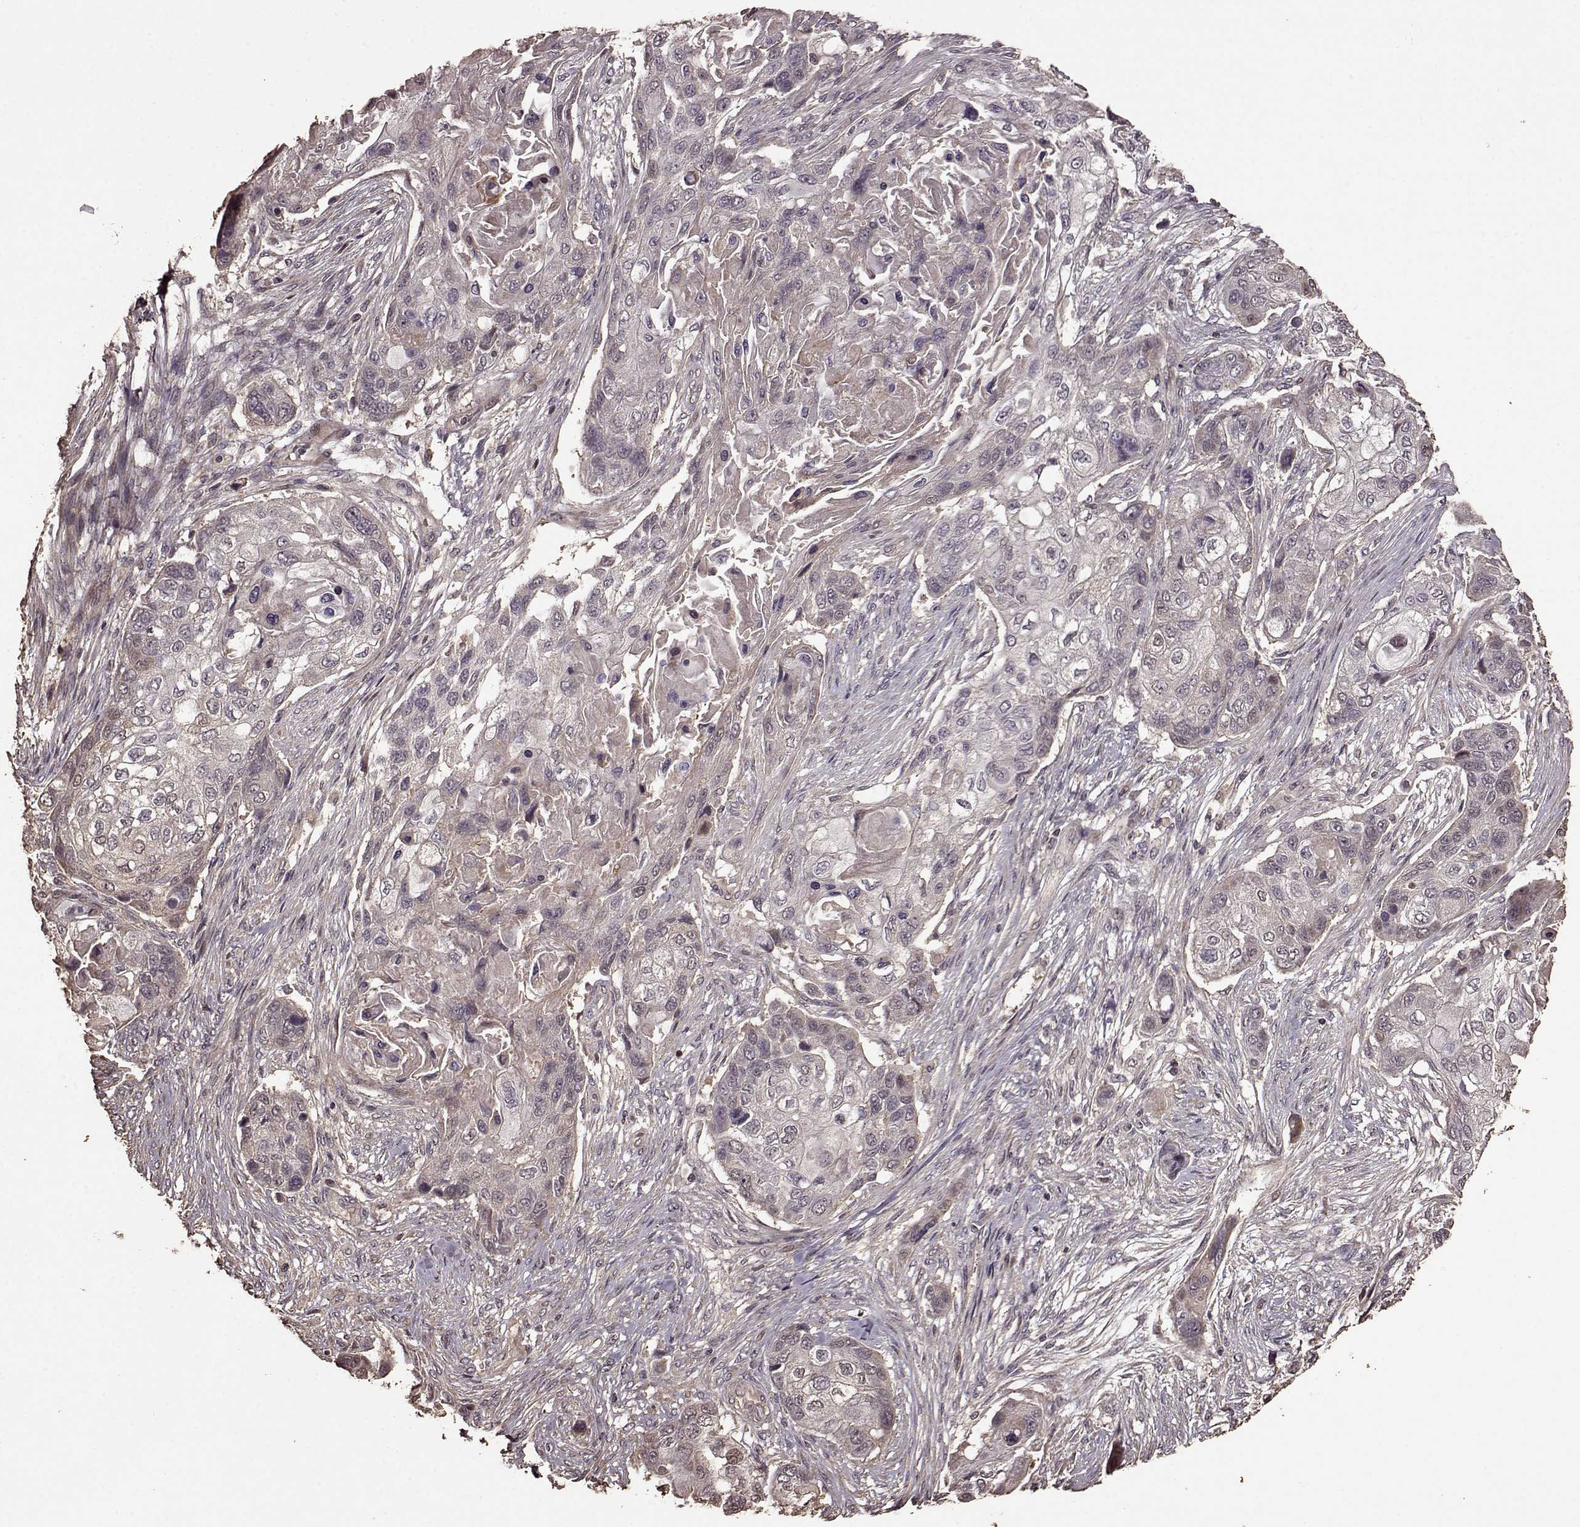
{"staining": {"intensity": "negative", "quantity": "none", "location": "none"}, "tissue": "lung cancer", "cell_type": "Tumor cells", "image_type": "cancer", "snomed": [{"axis": "morphology", "description": "Squamous cell carcinoma, NOS"}, {"axis": "topography", "description": "Lung"}], "caption": "Tumor cells show no significant protein staining in lung cancer (squamous cell carcinoma).", "gene": "FBXW11", "patient": {"sex": "male", "age": 69}}